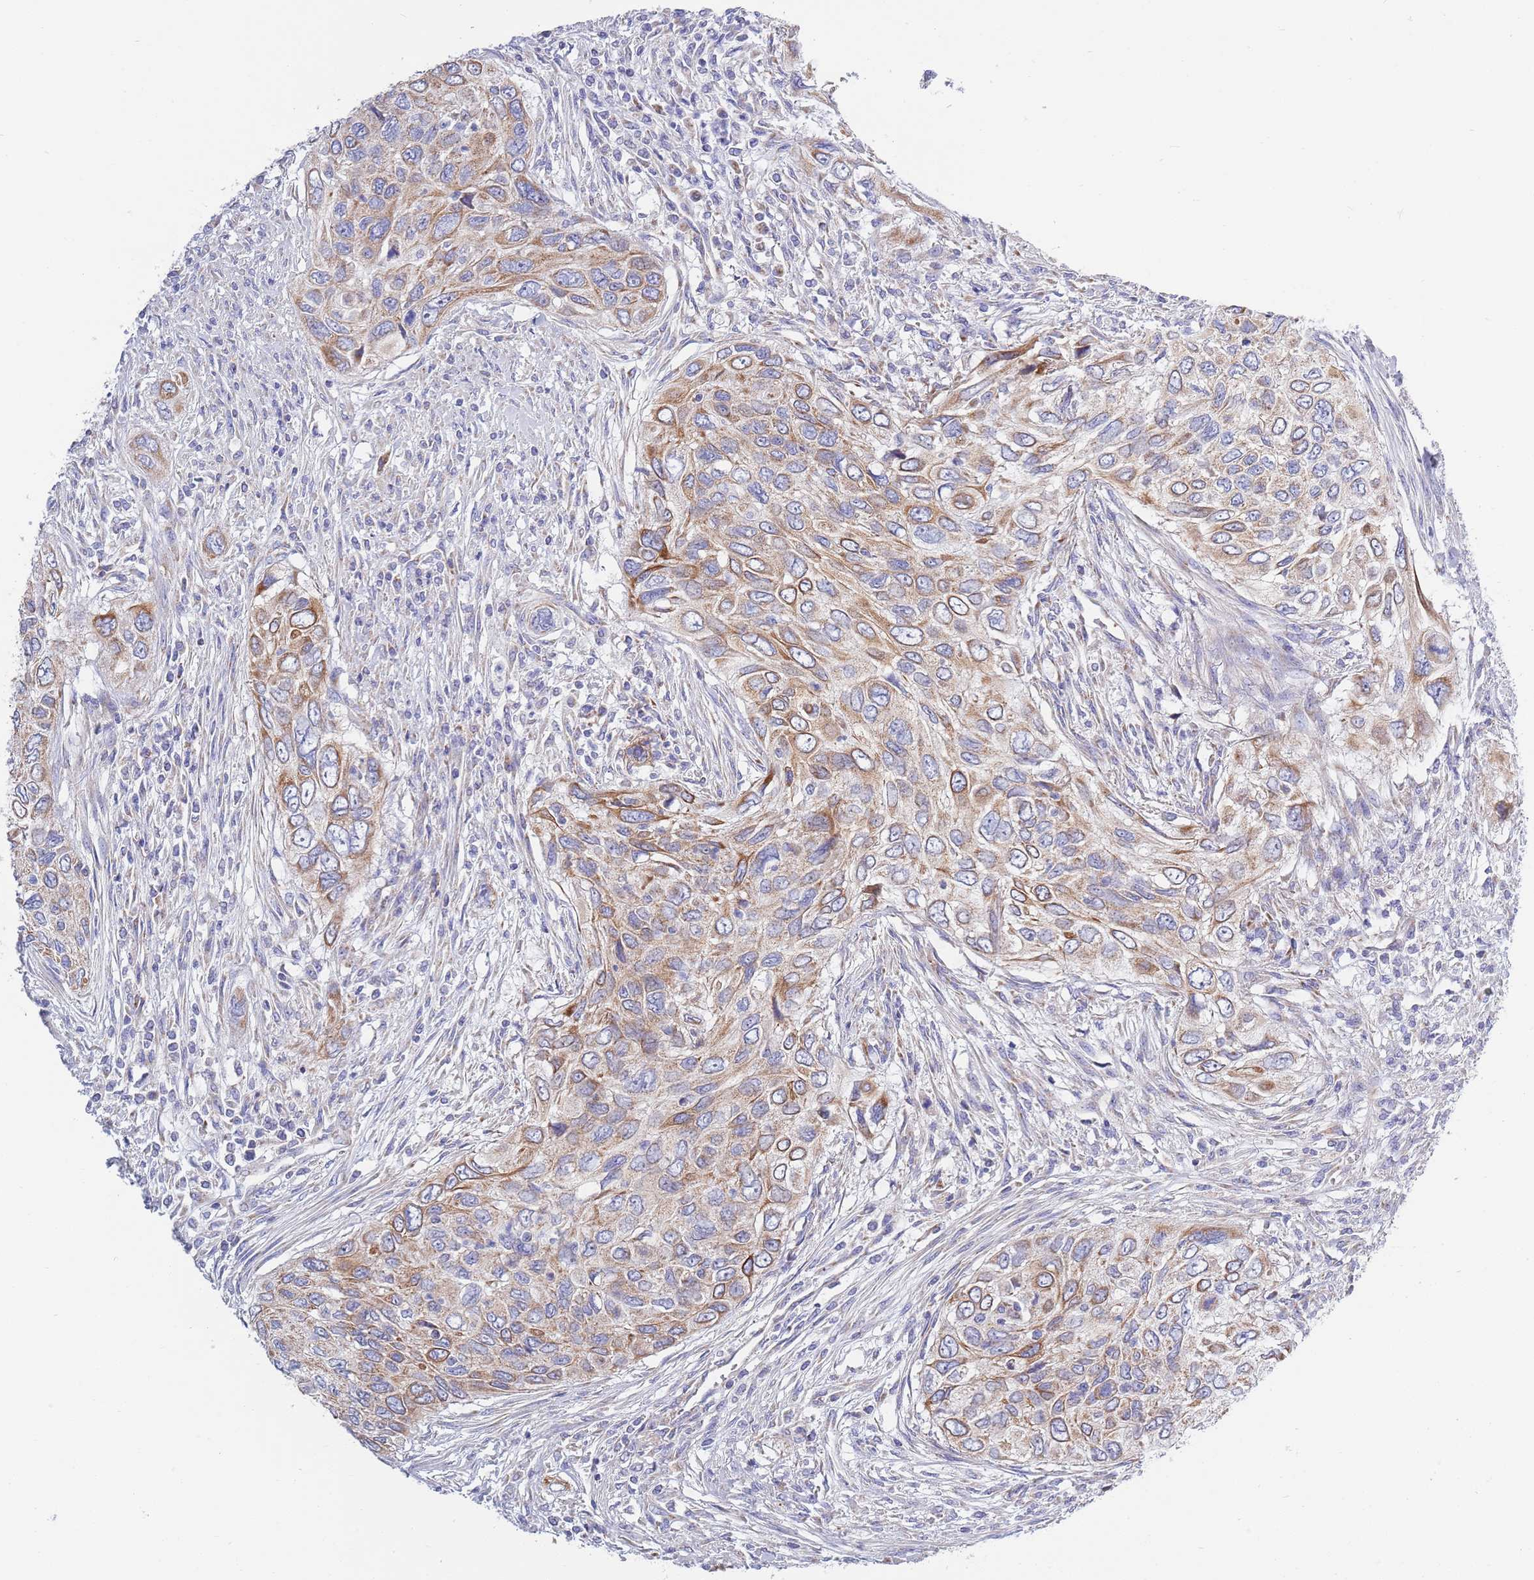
{"staining": {"intensity": "moderate", "quantity": ">75%", "location": "cytoplasmic/membranous"}, "tissue": "urothelial cancer", "cell_type": "Tumor cells", "image_type": "cancer", "snomed": [{"axis": "morphology", "description": "Urothelial carcinoma, High grade"}, {"axis": "topography", "description": "Urinary bladder"}], "caption": "High-grade urothelial carcinoma tissue demonstrates moderate cytoplasmic/membranous expression in approximately >75% of tumor cells, visualized by immunohistochemistry.", "gene": "EMC8", "patient": {"sex": "female", "age": 60}}